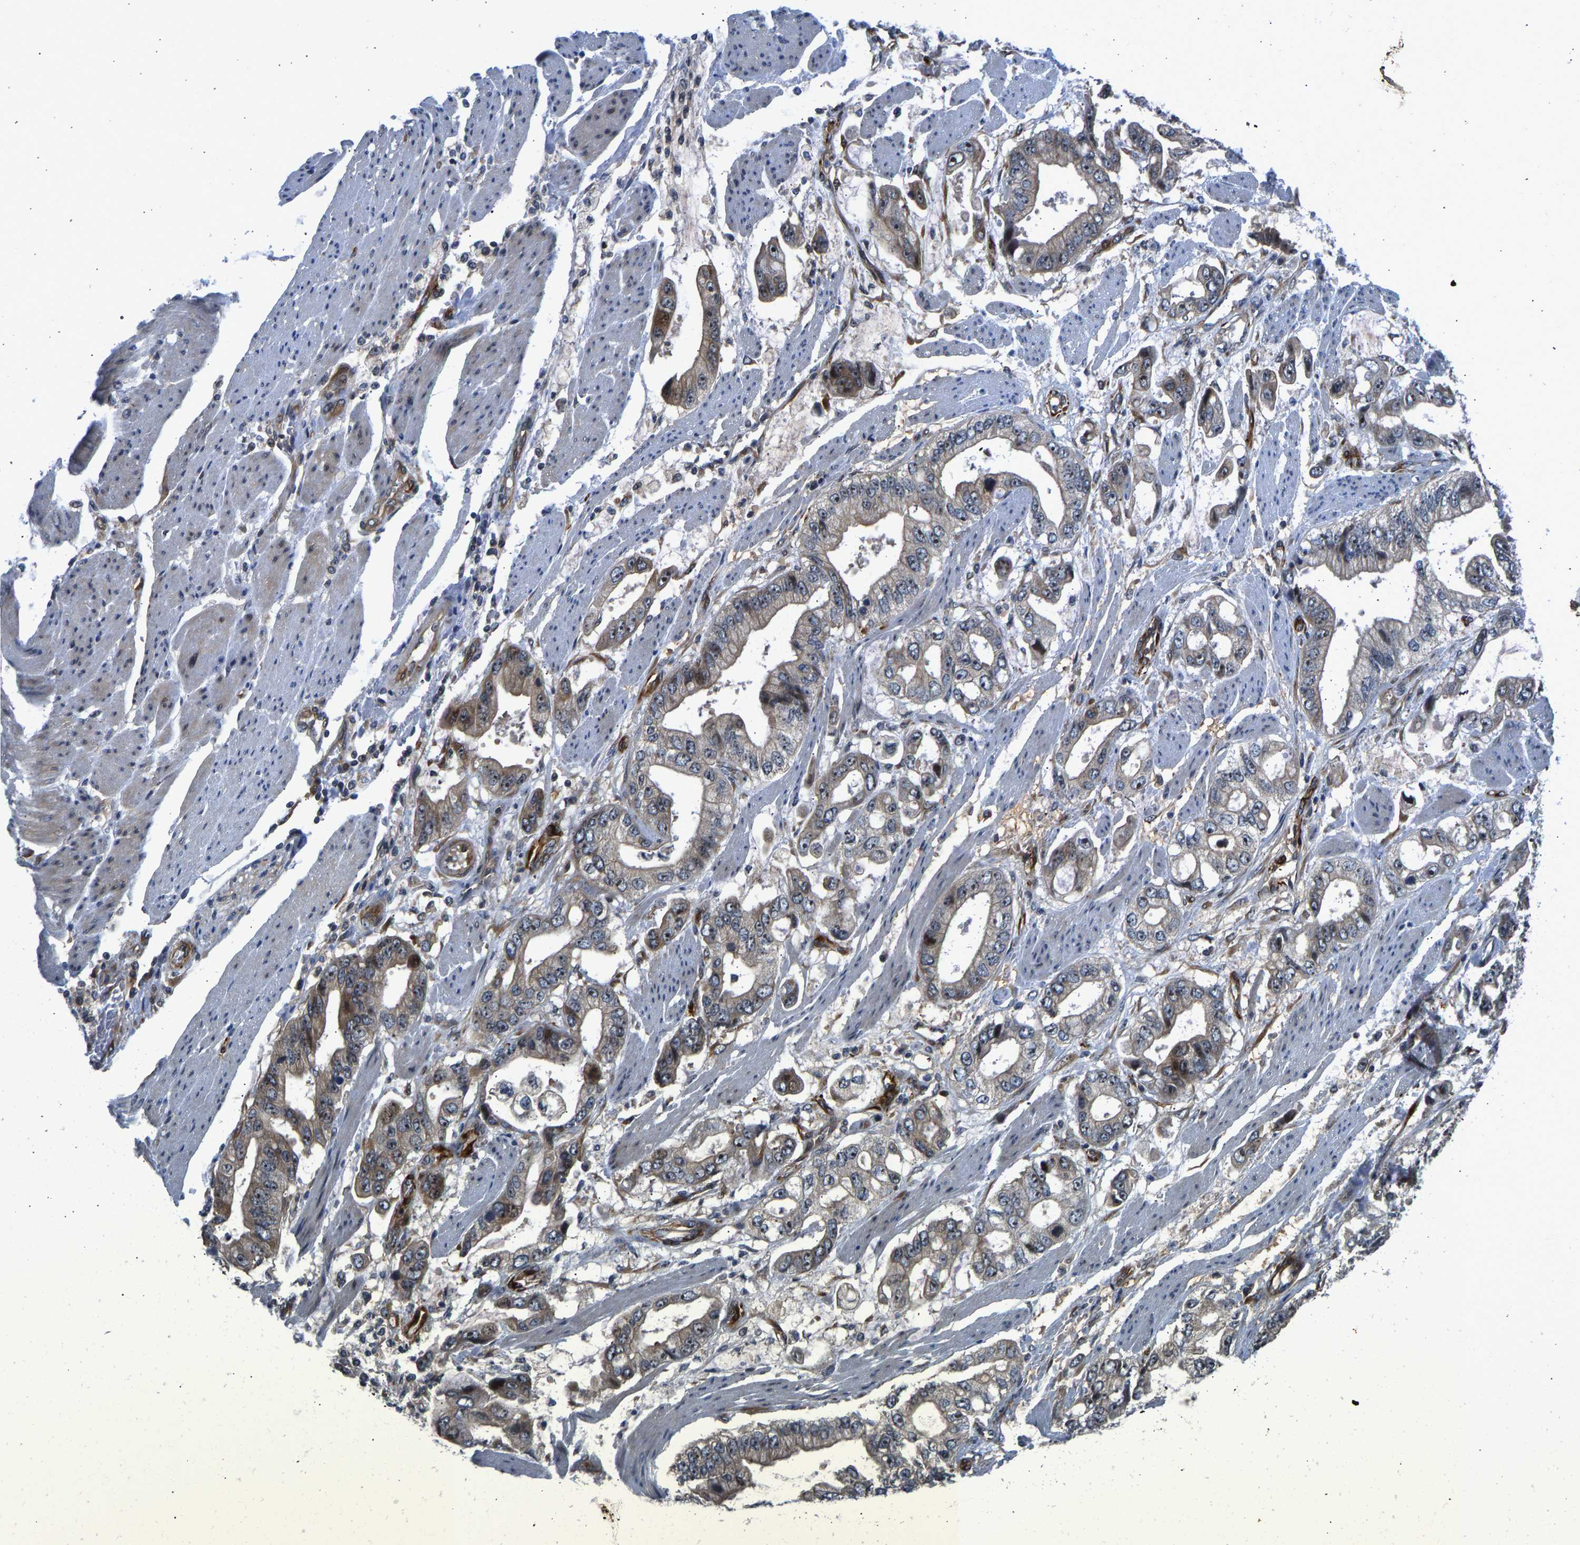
{"staining": {"intensity": "moderate", "quantity": "<25%", "location": "cytoplasmic/membranous,nuclear"}, "tissue": "stomach cancer", "cell_type": "Tumor cells", "image_type": "cancer", "snomed": [{"axis": "morphology", "description": "Normal tissue, NOS"}, {"axis": "morphology", "description": "Adenocarcinoma, NOS"}, {"axis": "topography", "description": "Stomach"}], "caption": "The image demonstrates staining of stomach cancer, revealing moderate cytoplasmic/membranous and nuclear protein staining (brown color) within tumor cells. (DAB IHC with brightfield microscopy, high magnification).", "gene": "RESF1", "patient": {"sex": "male", "age": 62}}